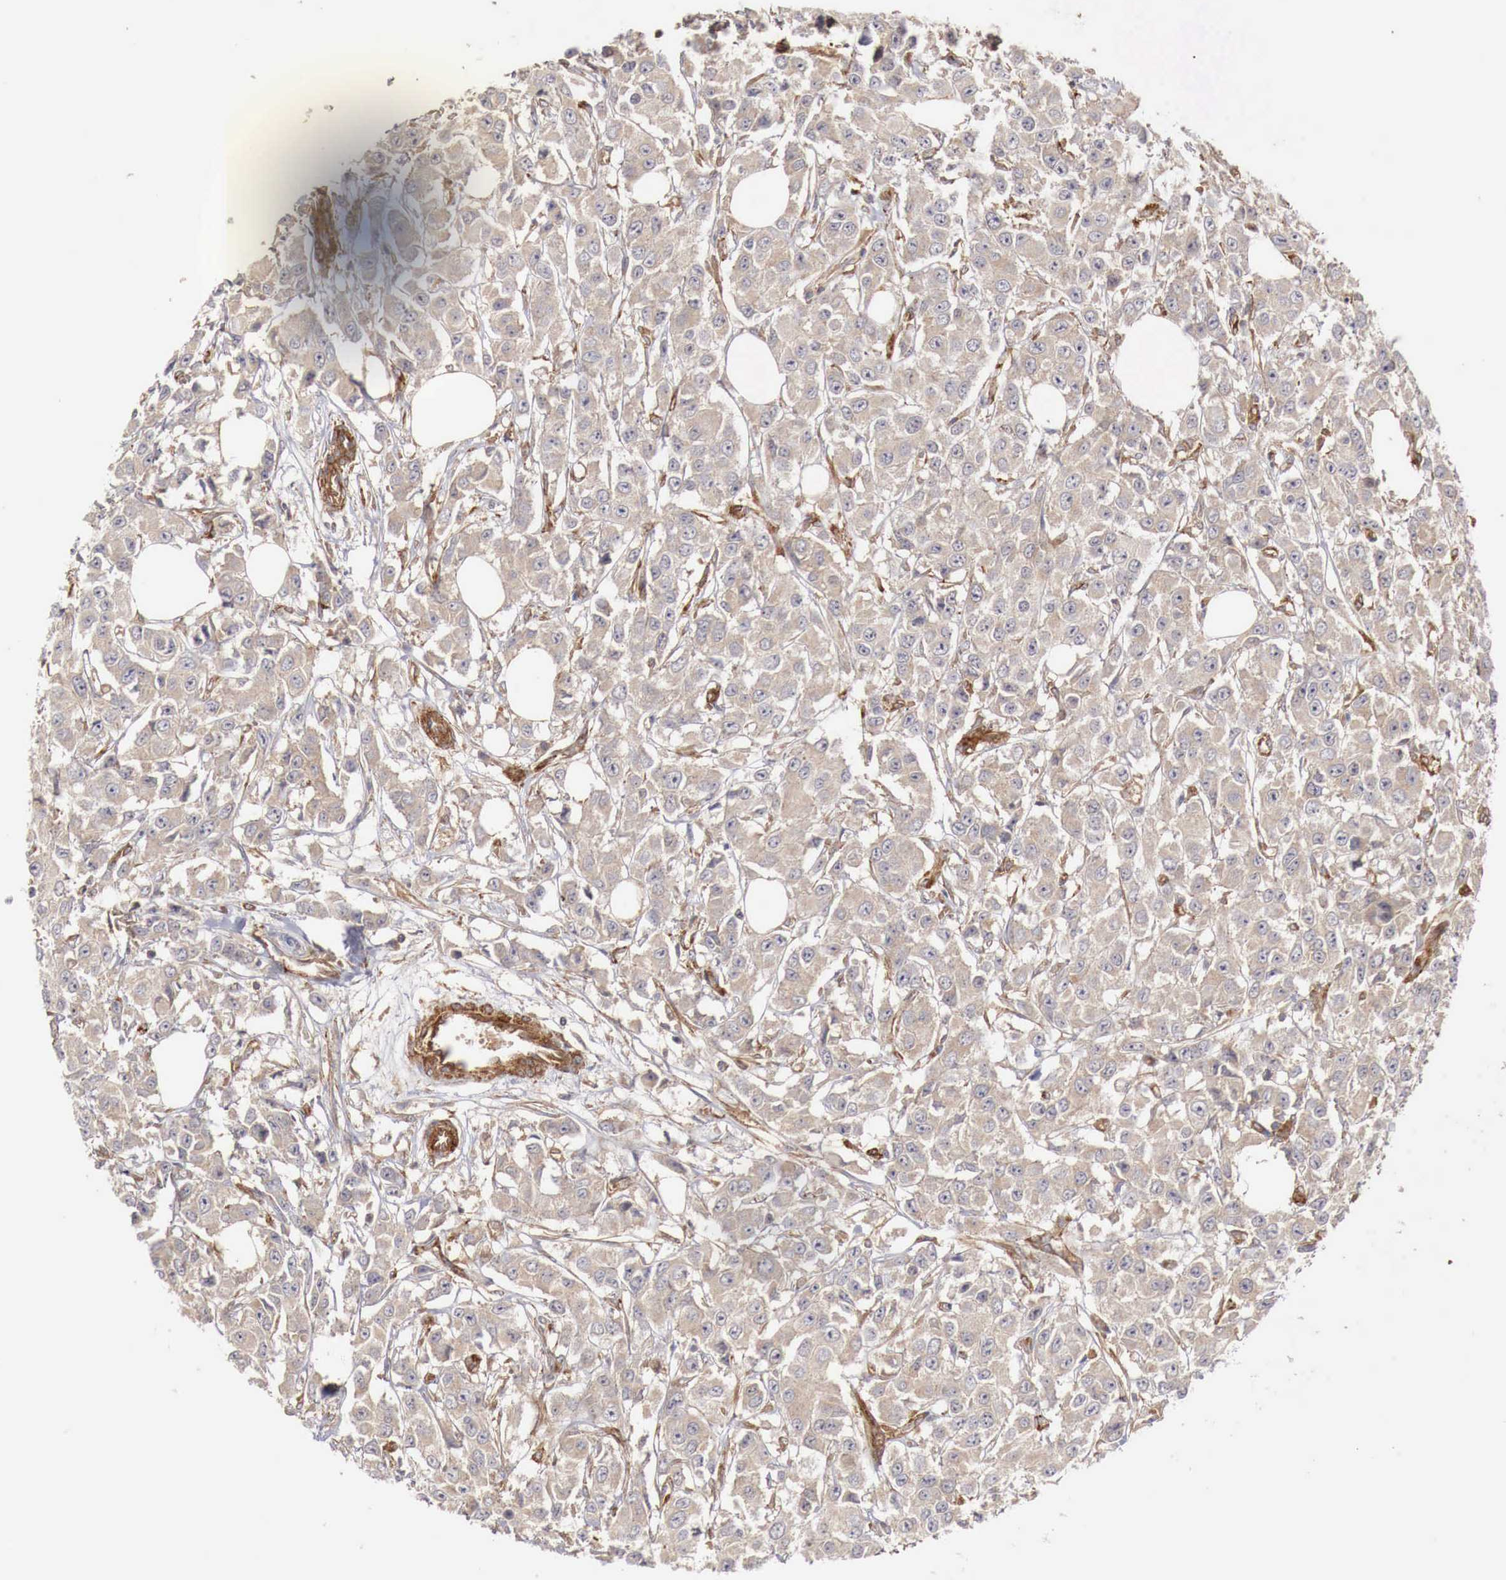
{"staining": {"intensity": "weak", "quantity": ">75%", "location": "cytoplasmic/membranous"}, "tissue": "breast cancer", "cell_type": "Tumor cells", "image_type": "cancer", "snomed": [{"axis": "morphology", "description": "Duct carcinoma"}, {"axis": "topography", "description": "Breast"}], "caption": "Breast cancer was stained to show a protein in brown. There is low levels of weak cytoplasmic/membranous staining in approximately >75% of tumor cells.", "gene": "ARMCX4", "patient": {"sex": "female", "age": 58}}